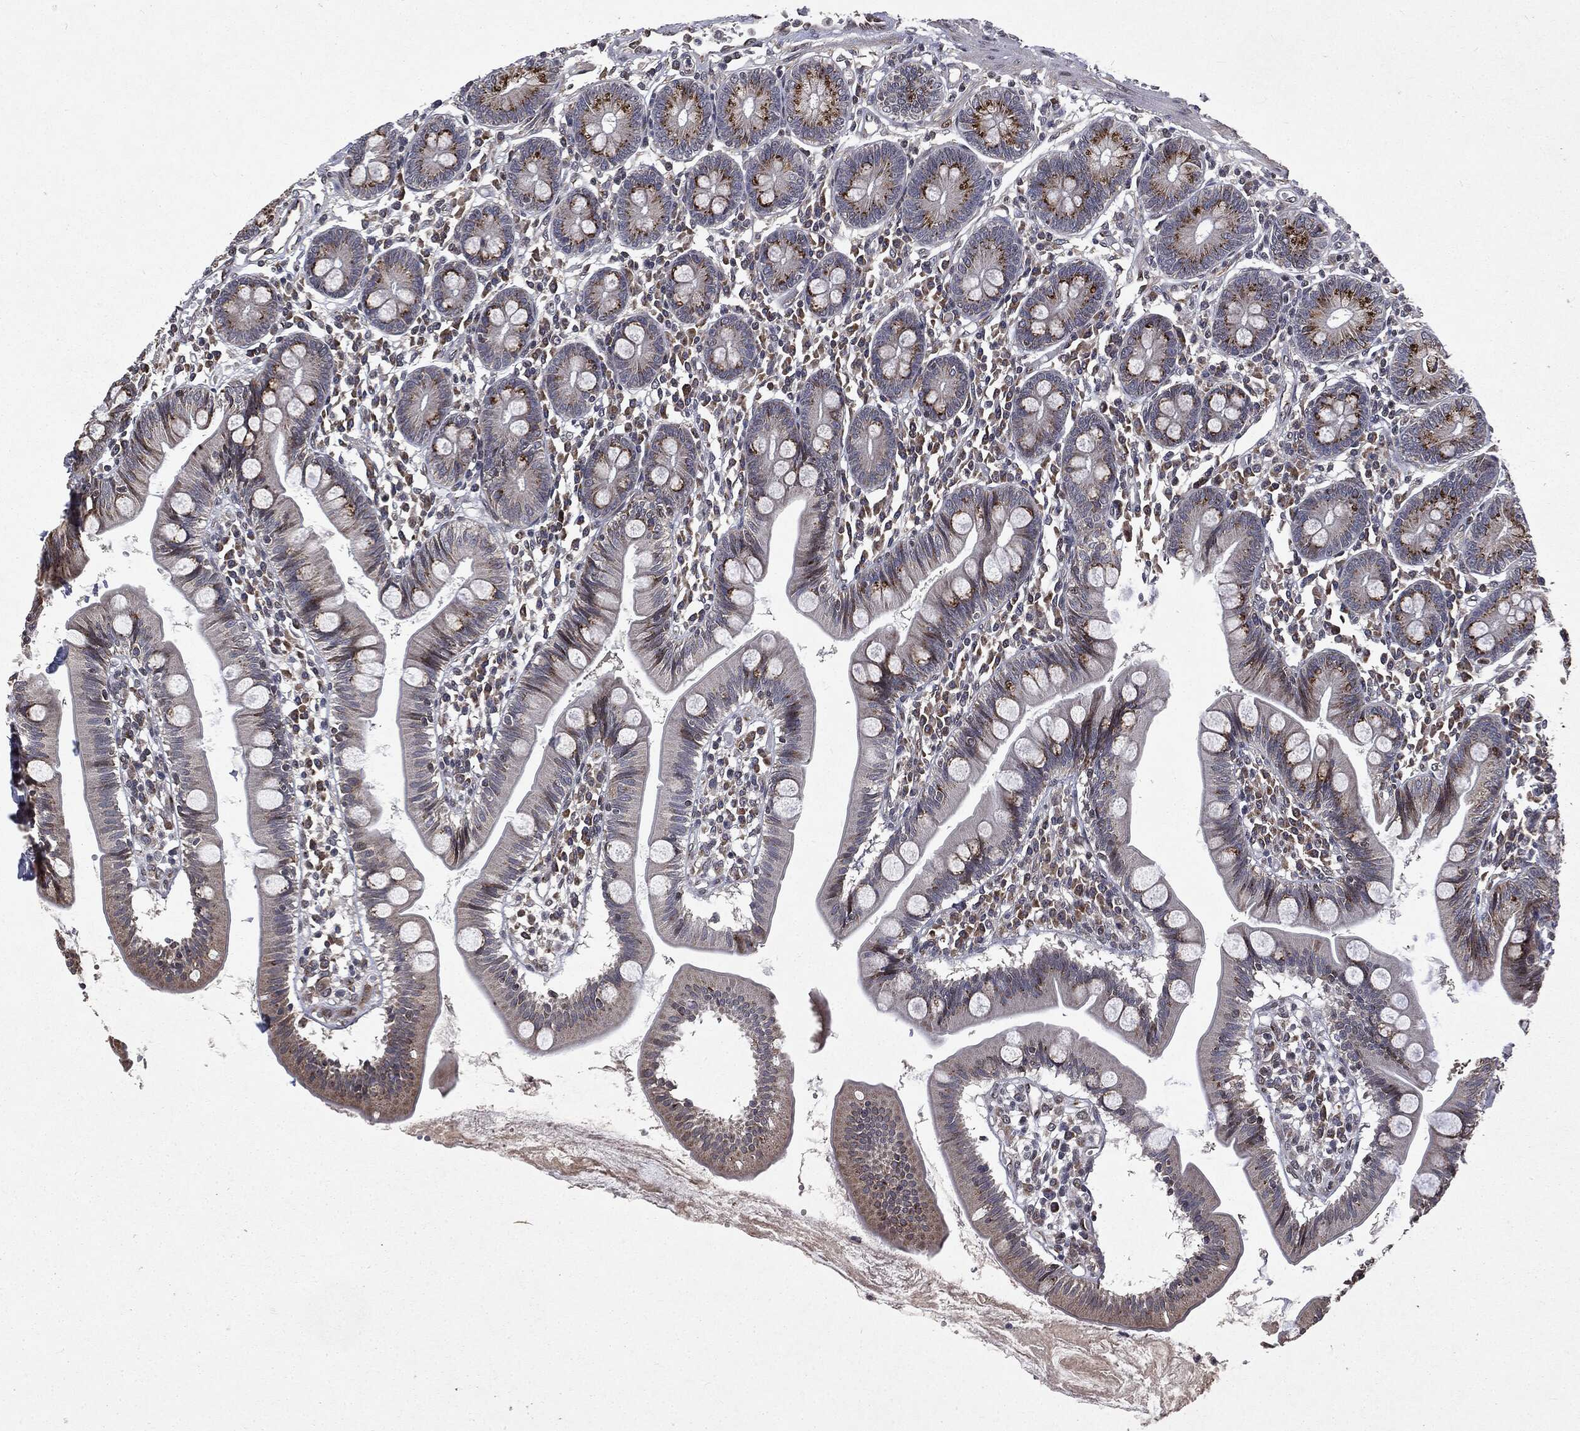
{"staining": {"intensity": "strong", "quantity": "25%-75%", "location": "cytoplasmic/membranous"}, "tissue": "small intestine", "cell_type": "Glandular cells", "image_type": "normal", "snomed": [{"axis": "morphology", "description": "Normal tissue, NOS"}, {"axis": "topography", "description": "Small intestine"}], "caption": "DAB immunohistochemical staining of normal small intestine reveals strong cytoplasmic/membranous protein positivity in approximately 25%-75% of glandular cells. The staining was performed using DAB (3,3'-diaminobenzidine) to visualize the protein expression in brown, while the nuclei were stained in blue with hematoxylin (Magnification: 20x).", "gene": "PLPPR2", "patient": {"sex": "male", "age": 88}}